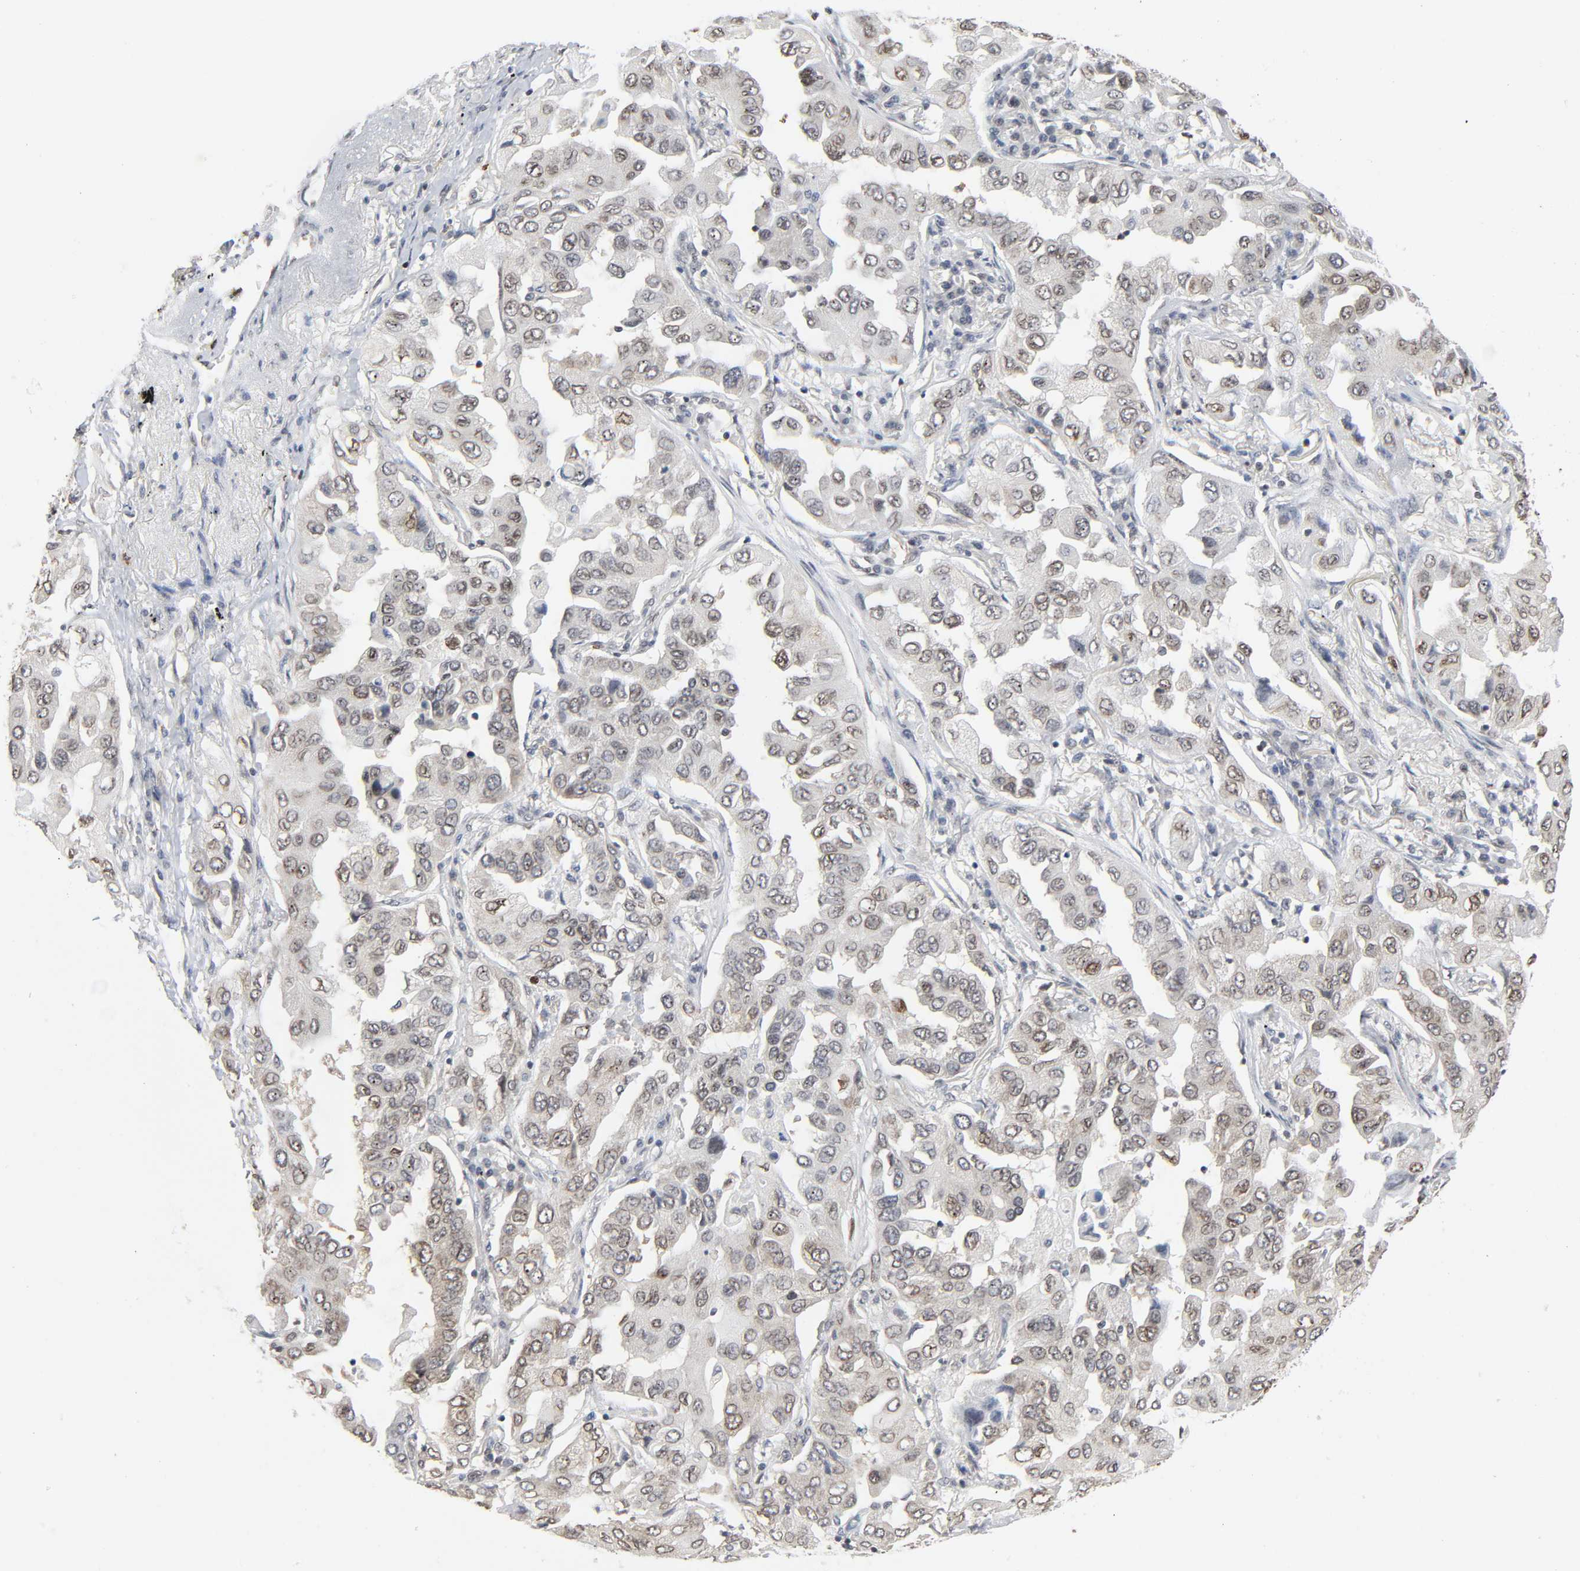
{"staining": {"intensity": "weak", "quantity": ">75%", "location": "nuclear"}, "tissue": "lung cancer", "cell_type": "Tumor cells", "image_type": "cancer", "snomed": [{"axis": "morphology", "description": "Adenocarcinoma, NOS"}, {"axis": "topography", "description": "Lung"}], "caption": "About >75% of tumor cells in human adenocarcinoma (lung) display weak nuclear protein positivity as visualized by brown immunohistochemical staining.", "gene": "SUMO1", "patient": {"sex": "female", "age": 65}}